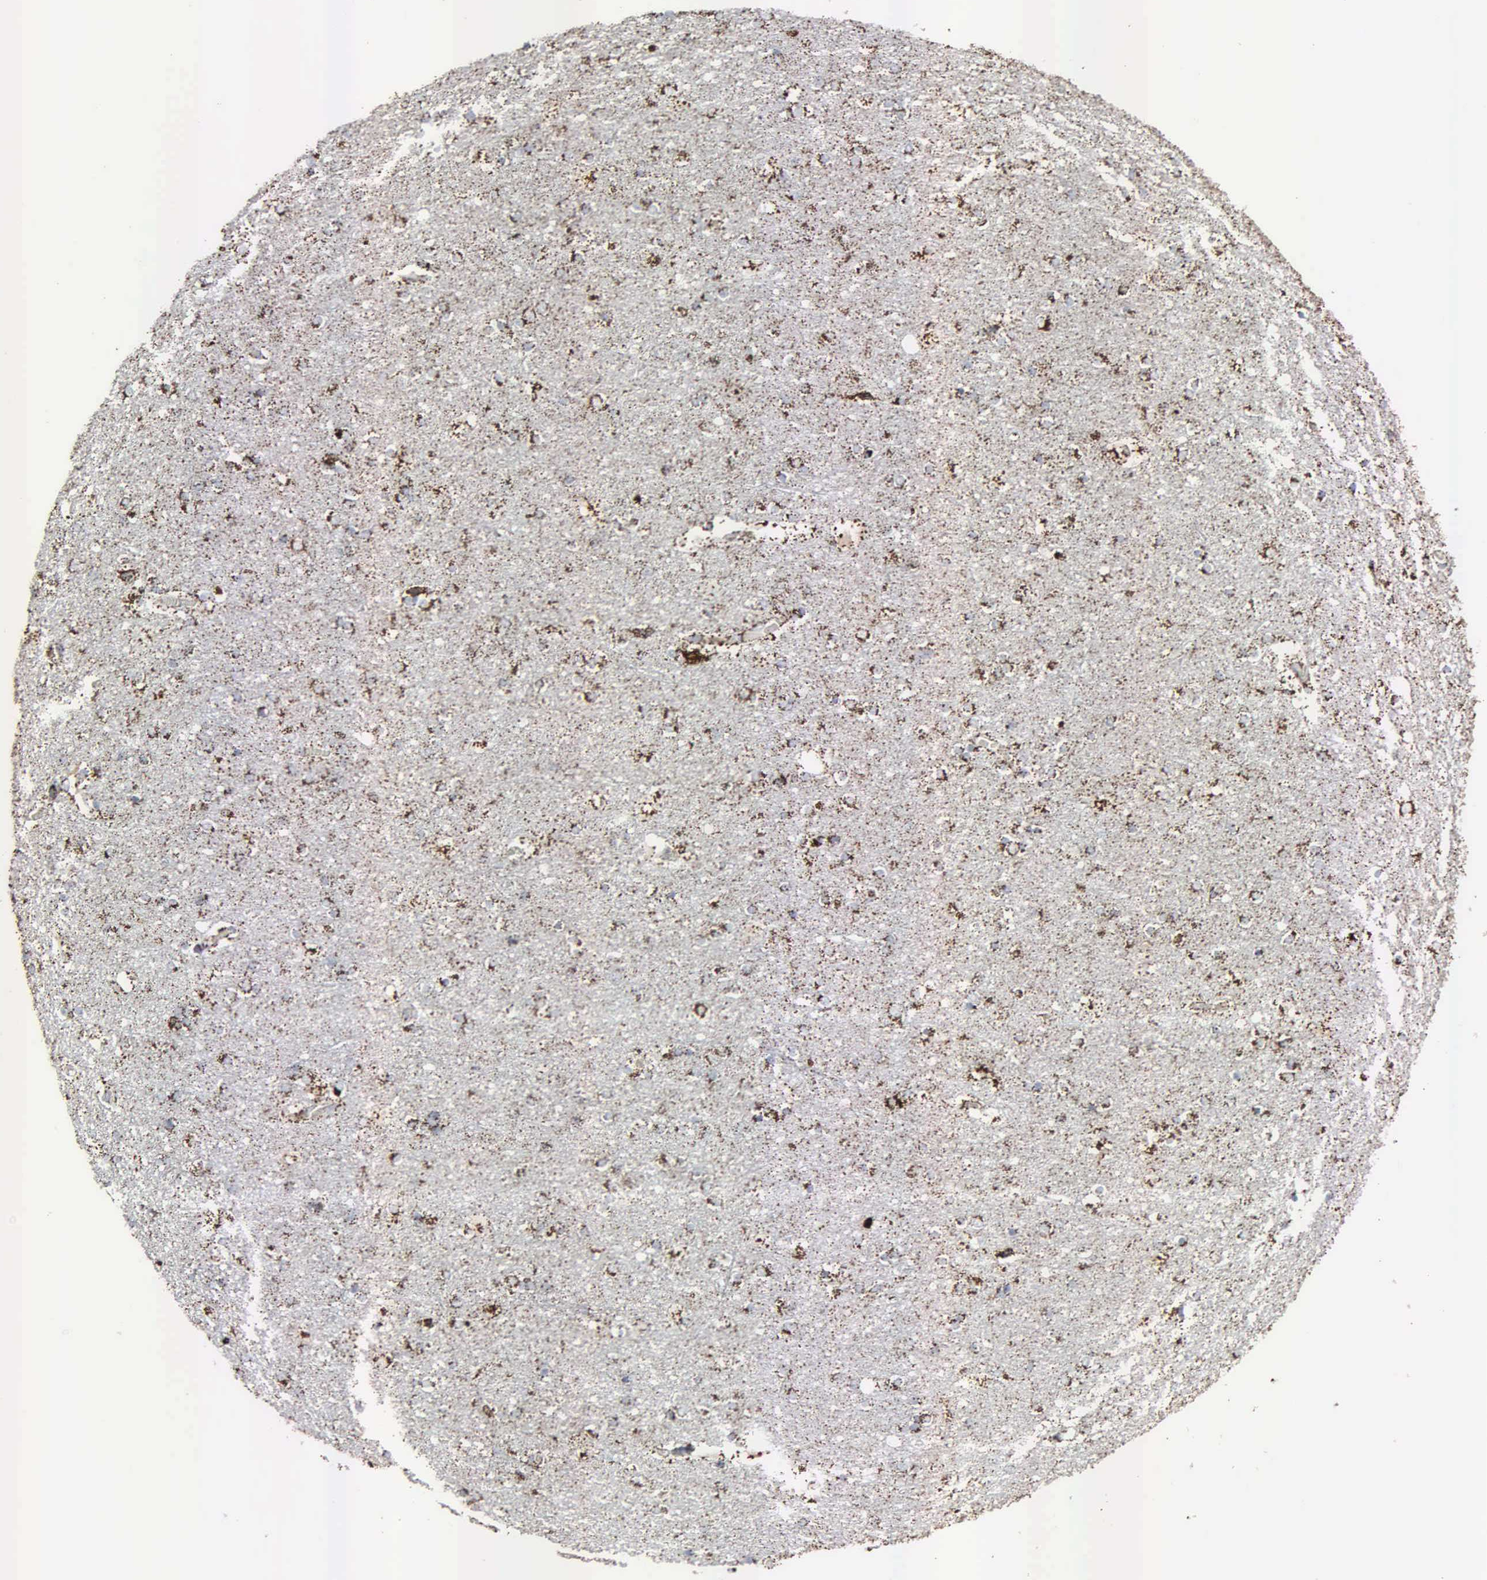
{"staining": {"intensity": "moderate", "quantity": ">75%", "location": "cytoplasmic/membranous"}, "tissue": "cerebral cortex", "cell_type": "Endothelial cells", "image_type": "normal", "snomed": [{"axis": "morphology", "description": "Normal tissue, NOS"}, {"axis": "topography", "description": "Cerebral cortex"}], "caption": "Immunohistochemistry (DAB (3,3'-diaminobenzidine)) staining of normal human cerebral cortex reveals moderate cytoplasmic/membranous protein staining in approximately >75% of endothelial cells.", "gene": "HSPA9", "patient": {"sex": "female", "age": 54}}